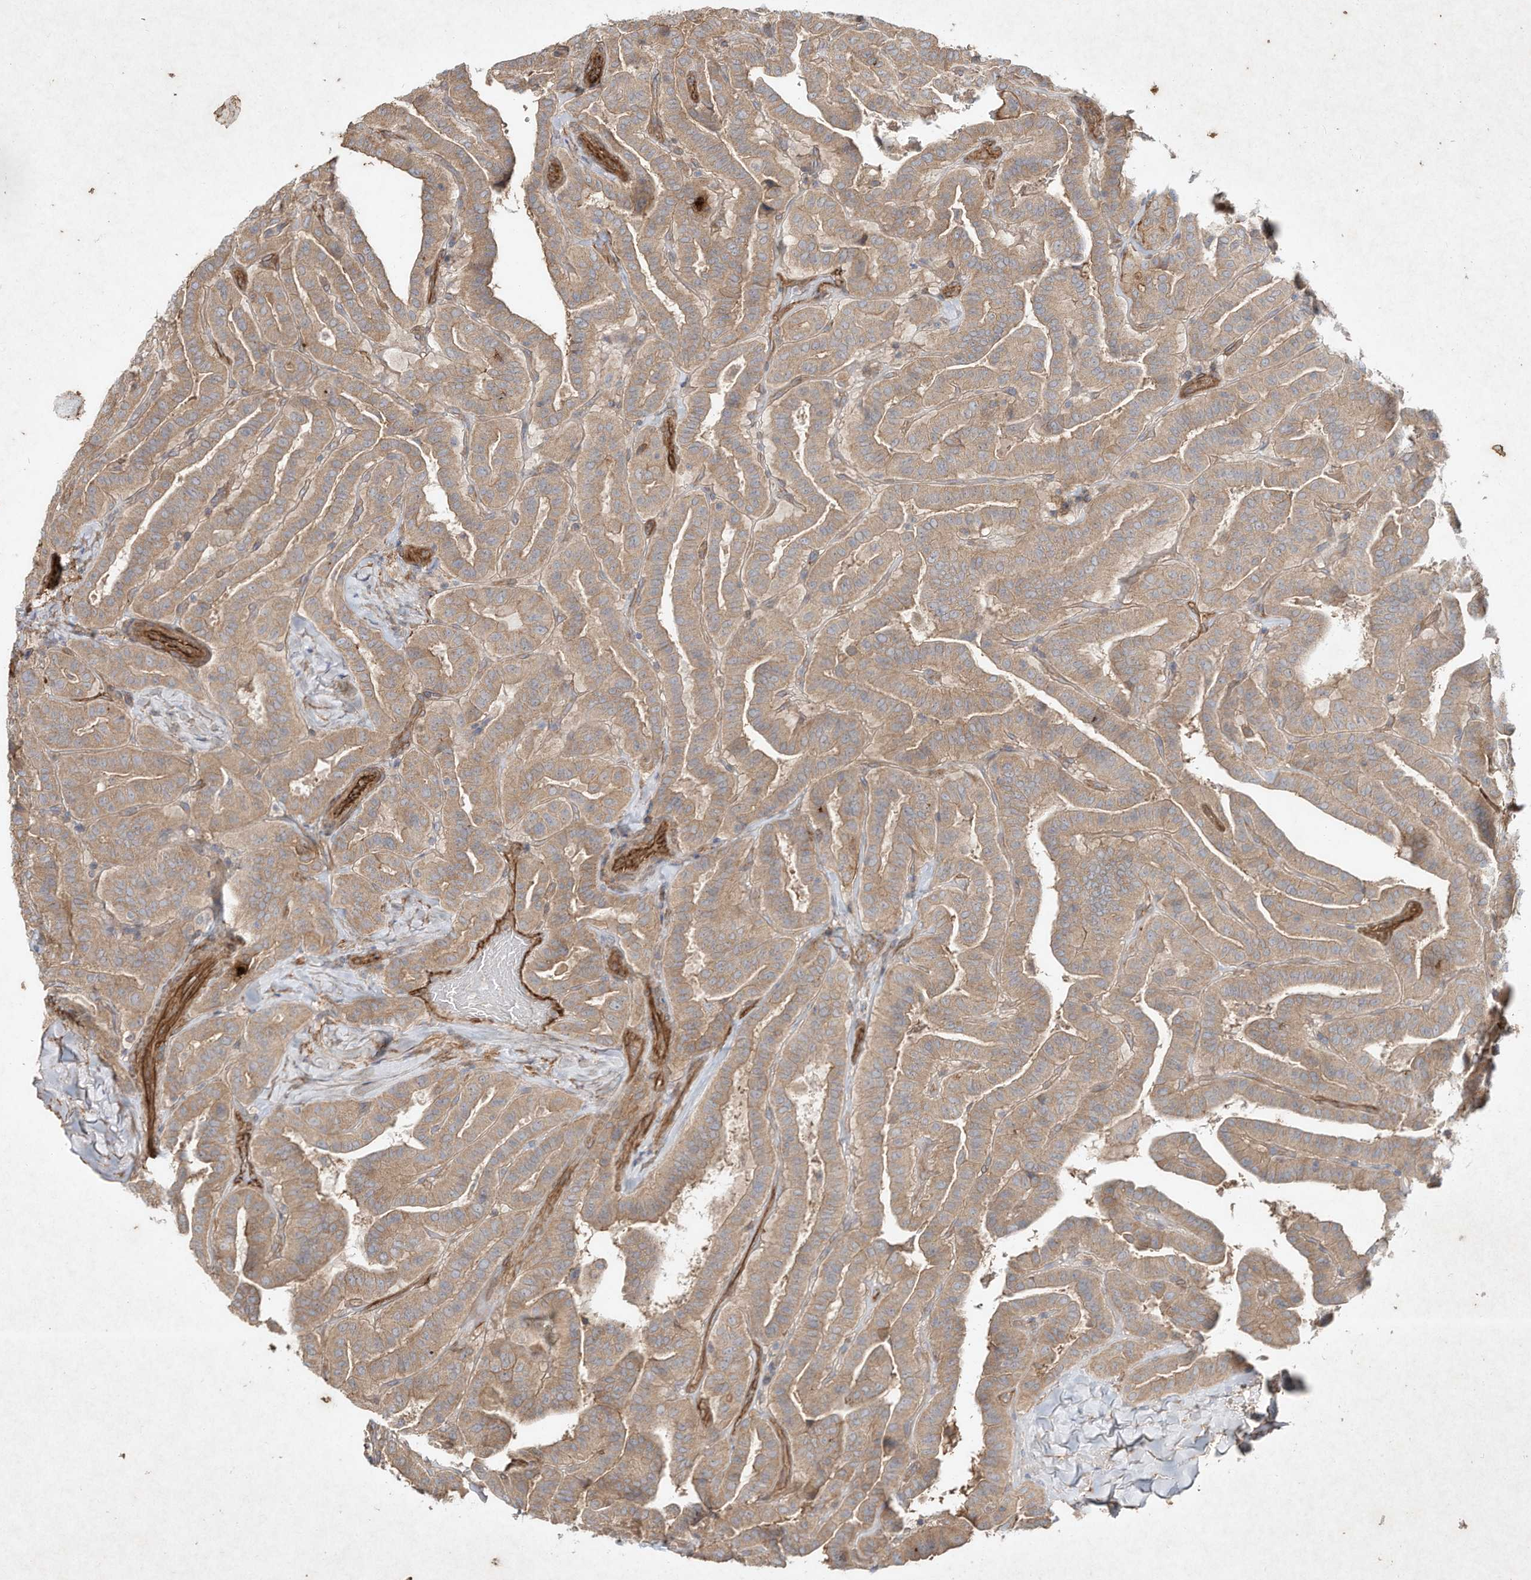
{"staining": {"intensity": "moderate", "quantity": ">75%", "location": "cytoplasmic/membranous"}, "tissue": "thyroid cancer", "cell_type": "Tumor cells", "image_type": "cancer", "snomed": [{"axis": "morphology", "description": "Papillary adenocarcinoma, NOS"}, {"axis": "topography", "description": "Thyroid gland"}], "caption": "About >75% of tumor cells in papillary adenocarcinoma (thyroid) show moderate cytoplasmic/membranous protein positivity as visualized by brown immunohistochemical staining.", "gene": "HTR5A", "patient": {"sex": "male", "age": 77}}